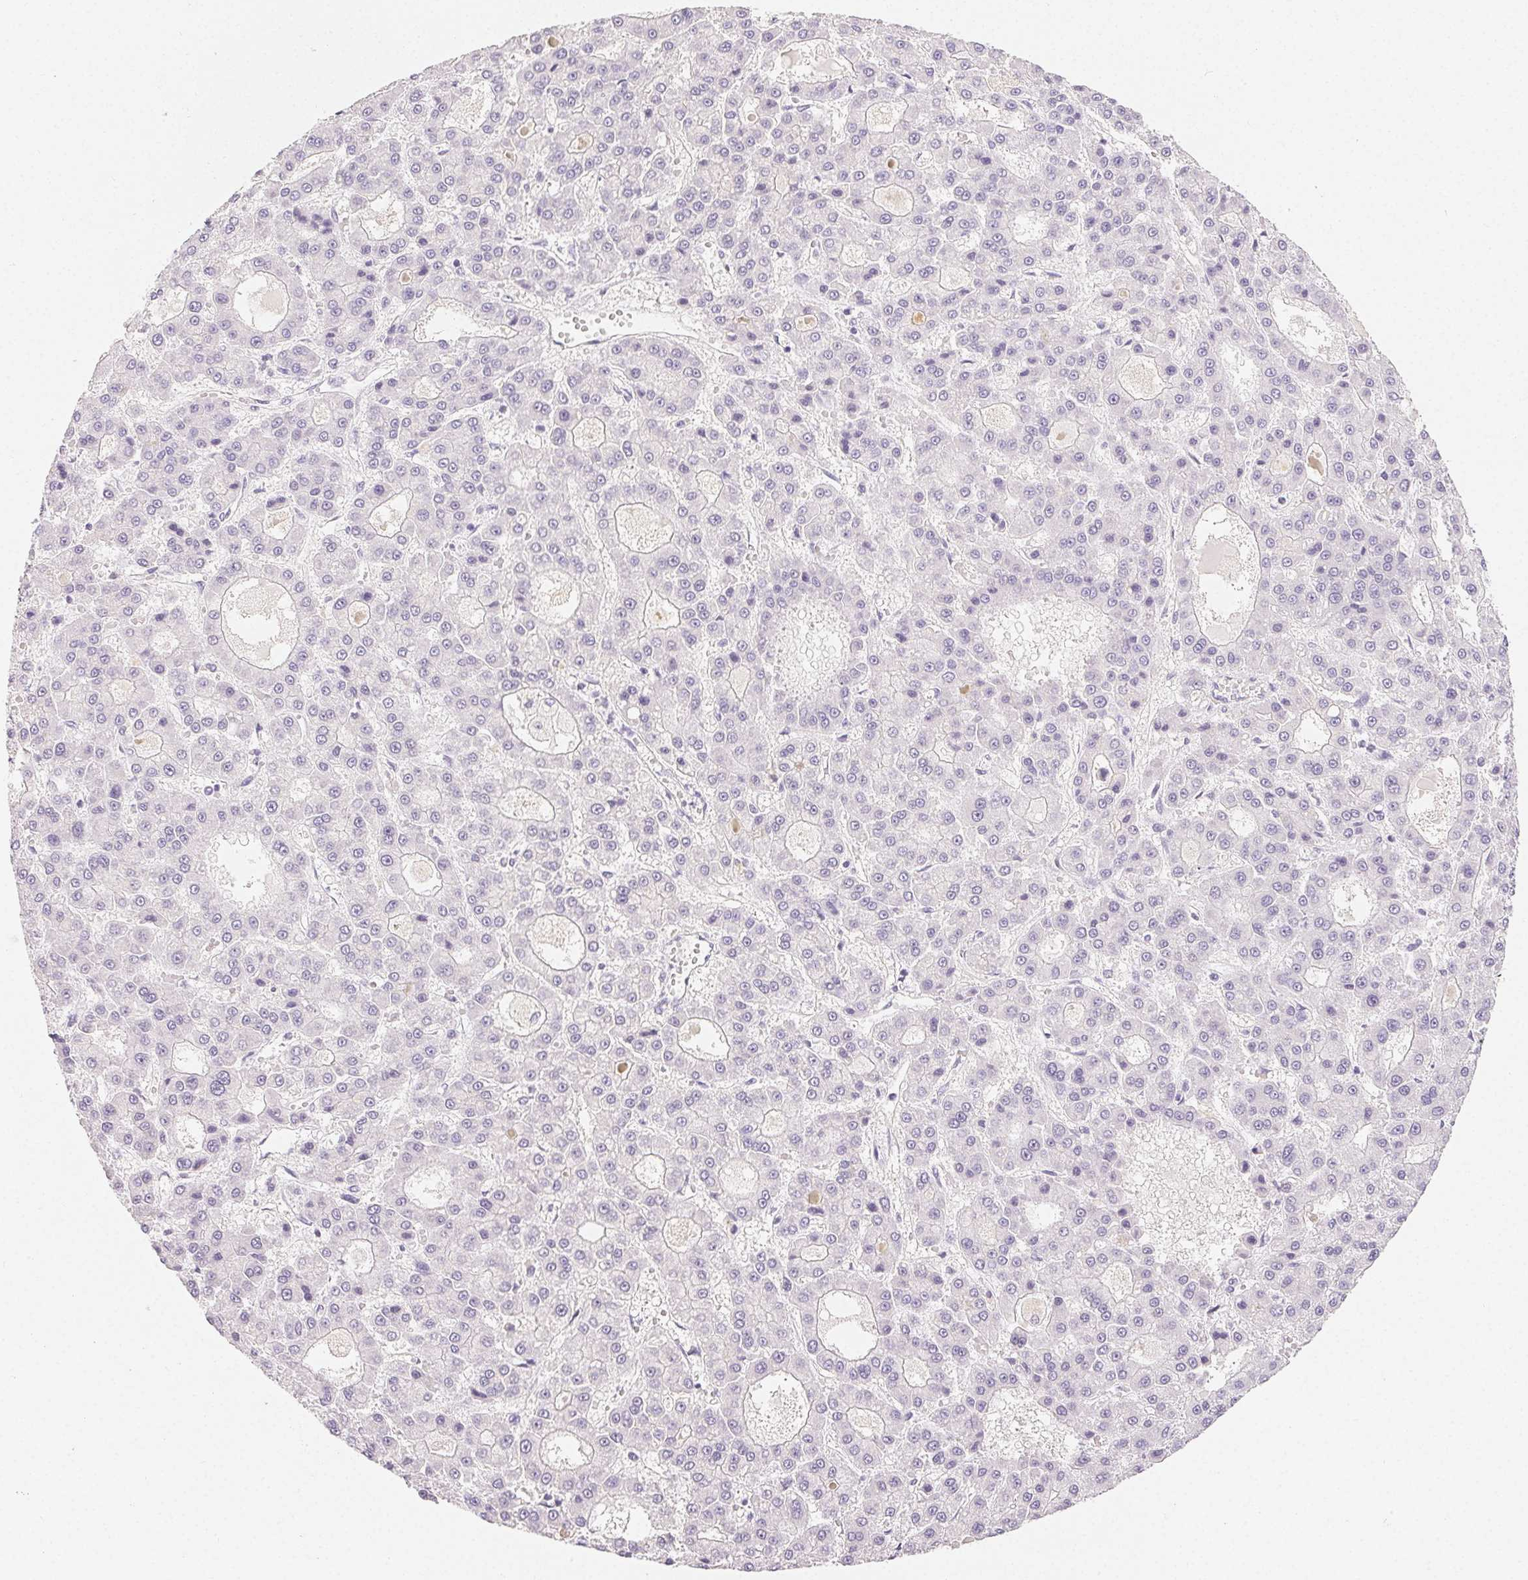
{"staining": {"intensity": "negative", "quantity": "none", "location": "none"}, "tissue": "liver cancer", "cell_type": "Tumor cells", "image_type": "cancer", "snomed": [{"axis": "morphology", "description": "Carcinoma, Hepatocellular, NOS"}, {"axis": "topography", "description": "Liver"}], "caption": "Liver cancer stained for a protein using immunohistochemistry exhibits no staining tumor cells.", "gene": "MIOX", "patient": {"sex": "male", "age": 70}}